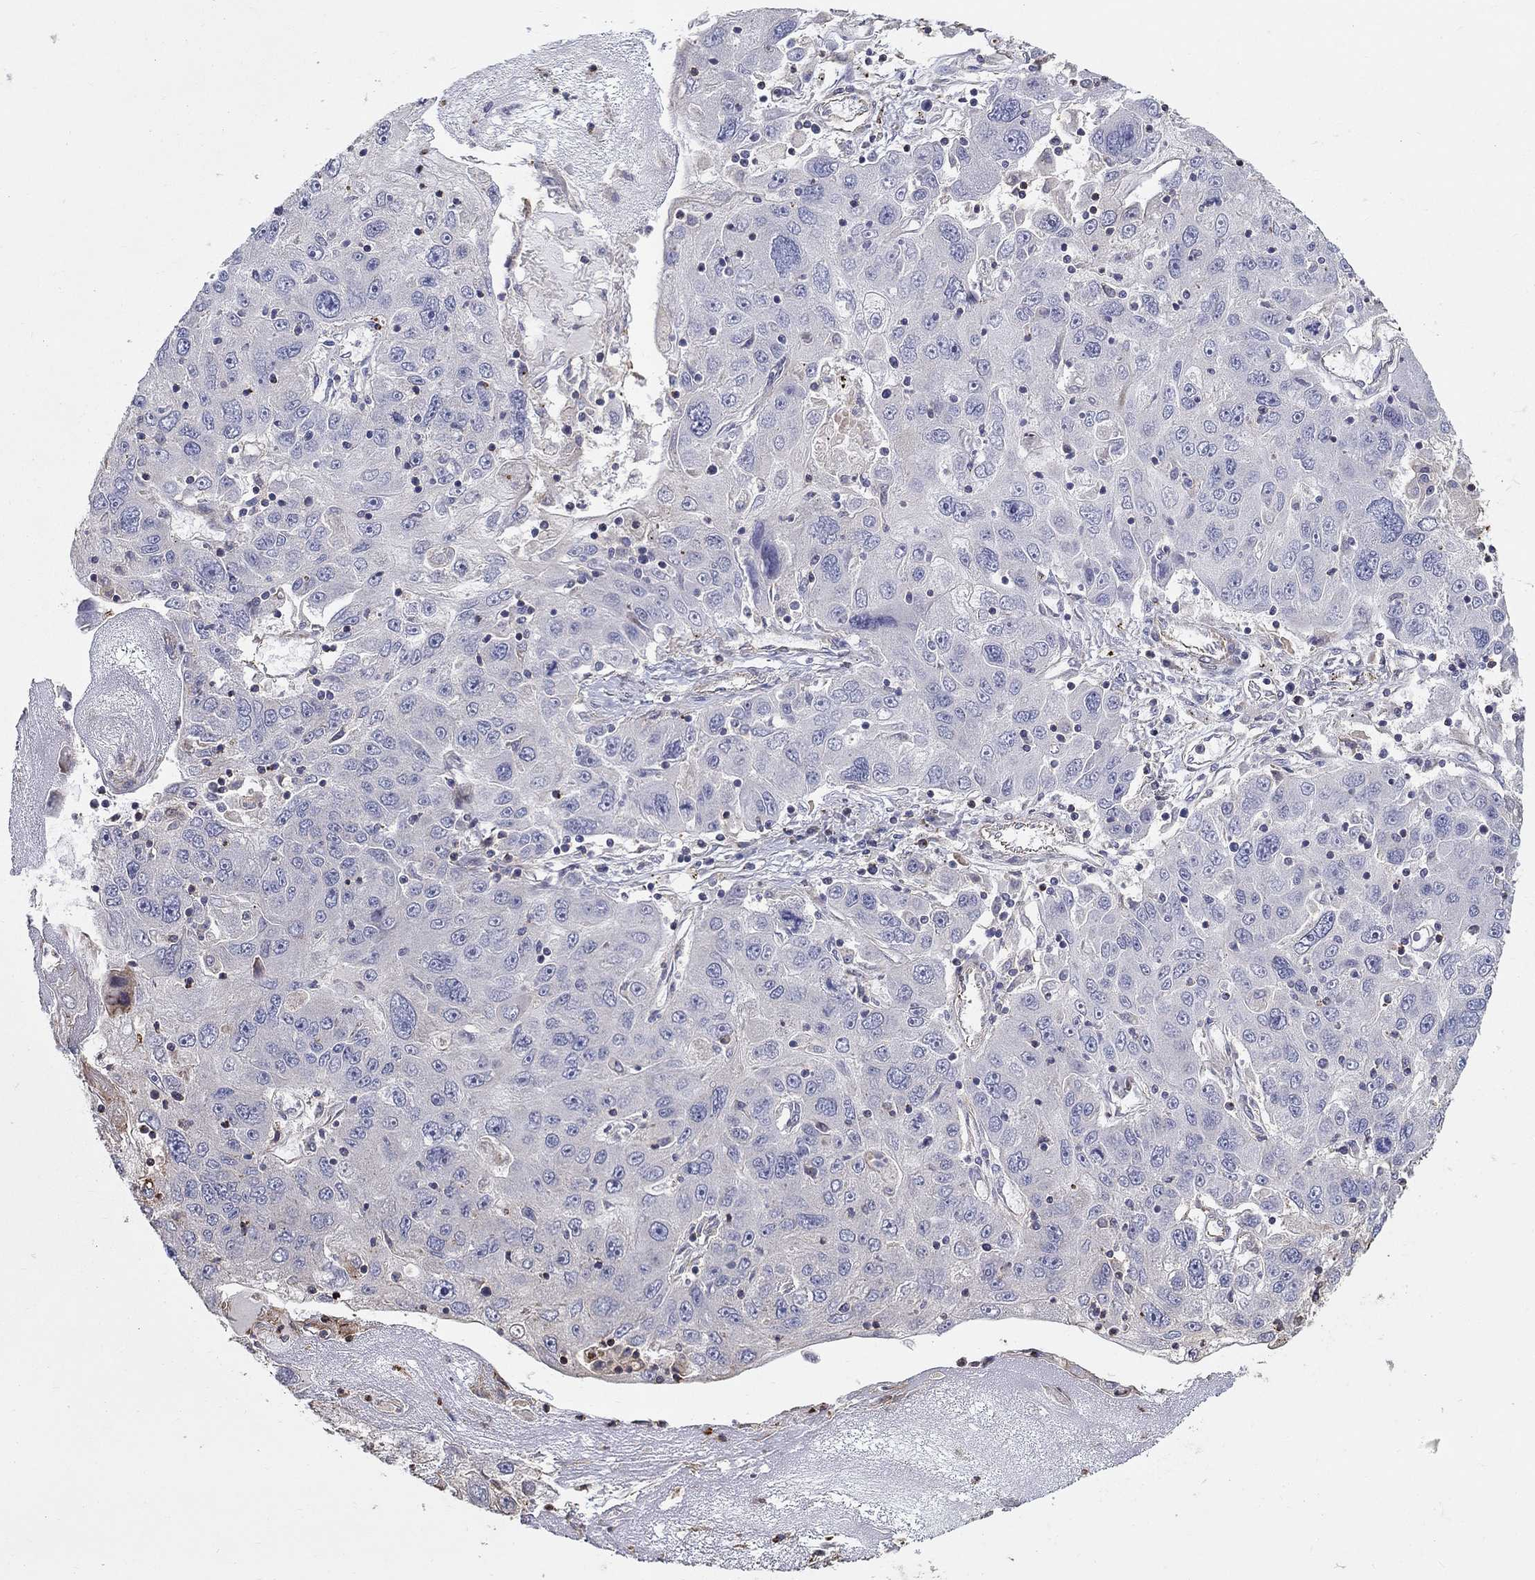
{"staining": {"intensity": "negative", "quantity": "none", "location": "none"}, "tissue": "stomach cancer", "cell_type": "Tumor cells", "image_type": "cancer", "snomed": [{"axis": "morphology", "description": "Adenocarcinoma, NOS"}, {"axis": "topography", "description": "Stomach"}], "caption": "DAB immunohistochemical staining of adenocarcinoma (stomach) shows no significant staining in tumor cells.", "gene": "NPHP1", "patient": {"sex": "male", "age": 56}}